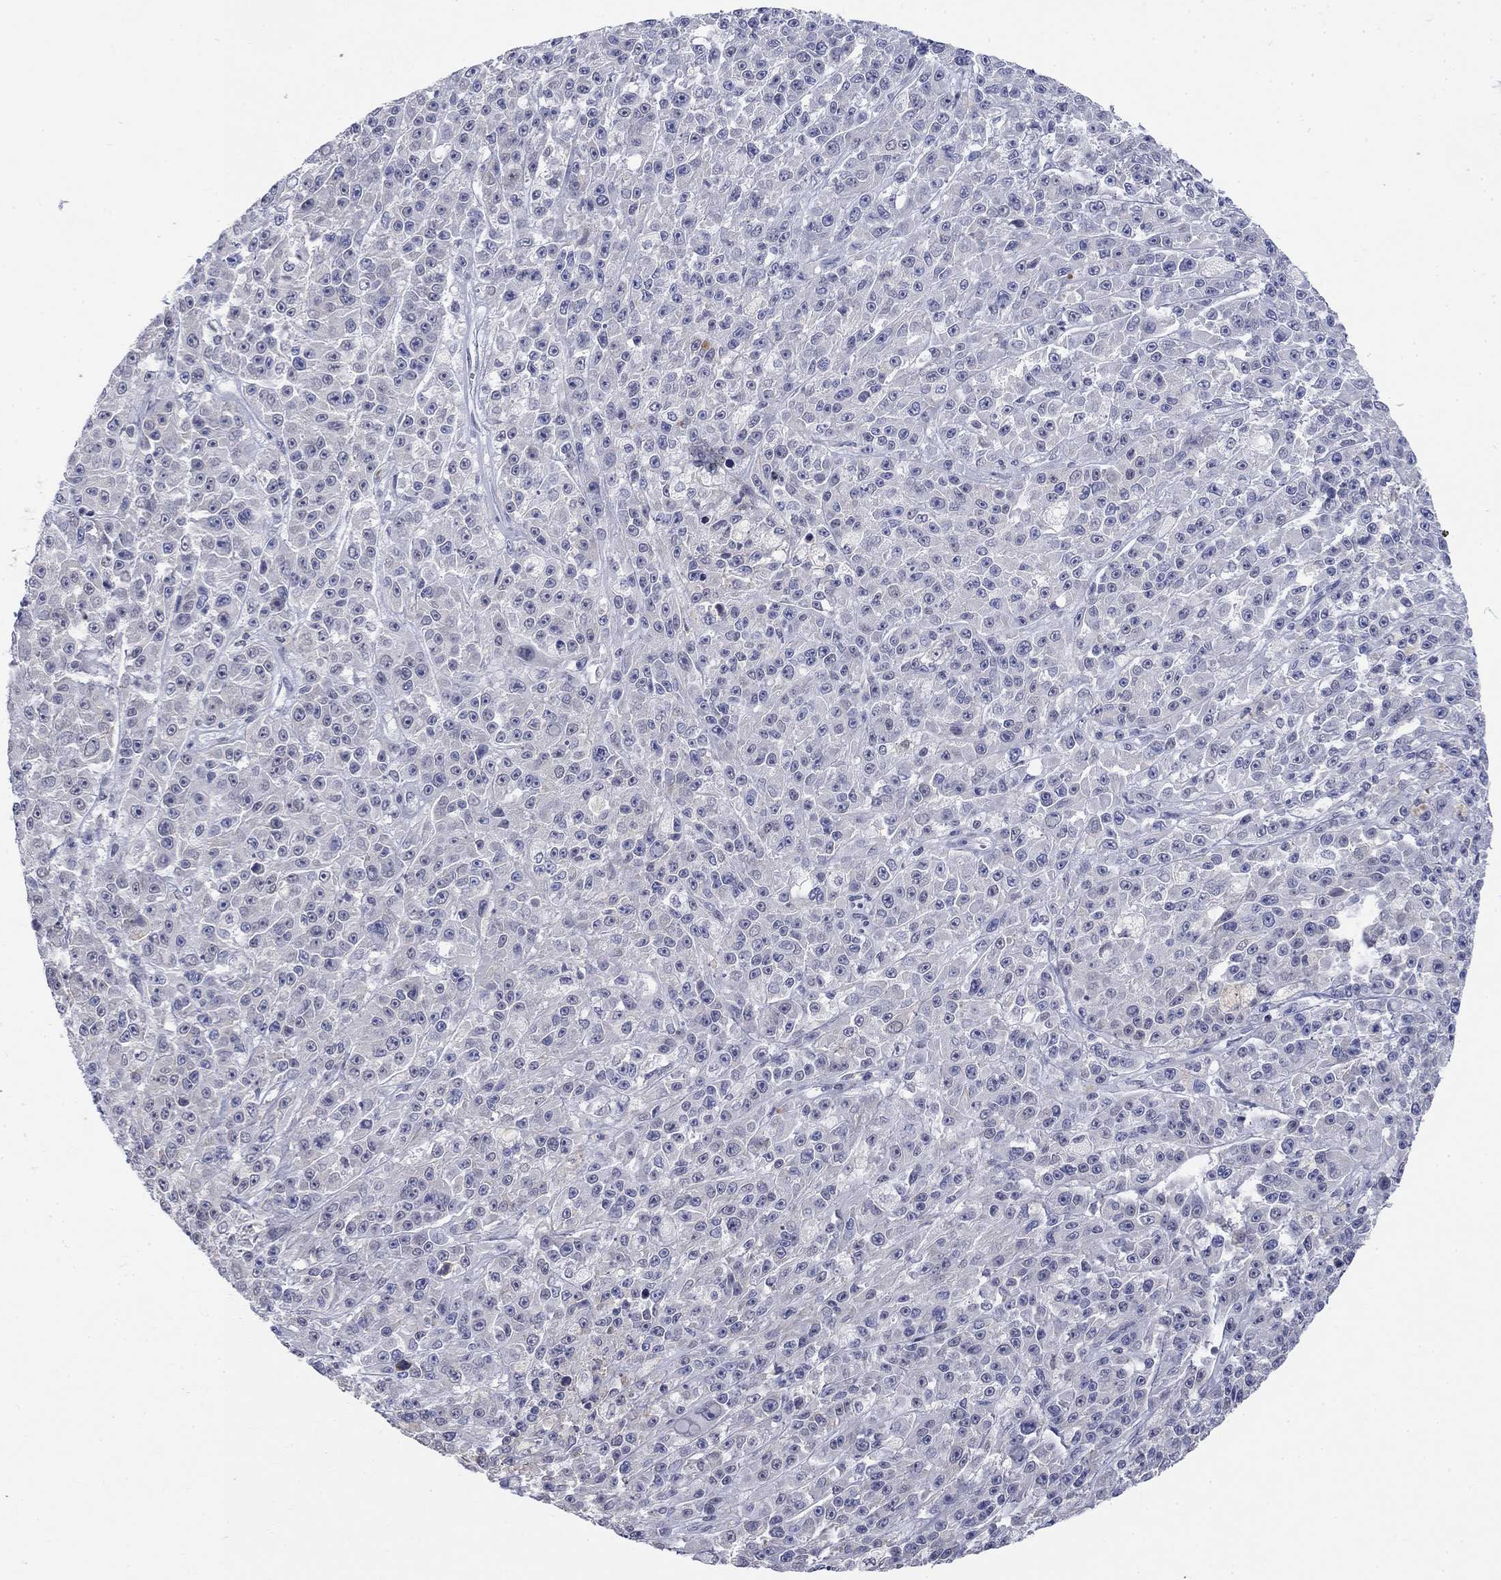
{"staining": {"intensity": "negative", "quantity": "none", "location": "none"}, "tissue": "melanoma", "cell_type": "Tumor cells", "image_type": "cancer", "snomed": [{"axis": "morphology", "description": "Malignant melanoma, NOS"}, {"axis": "topography", "description": "Skin"}], "caption": "Melanoma stained for a protein using immunohistochemistry (IHC) displays no staining tumor cells.", "gene": "ECEL1", "patient": {"sex": "female", "age": 58}}